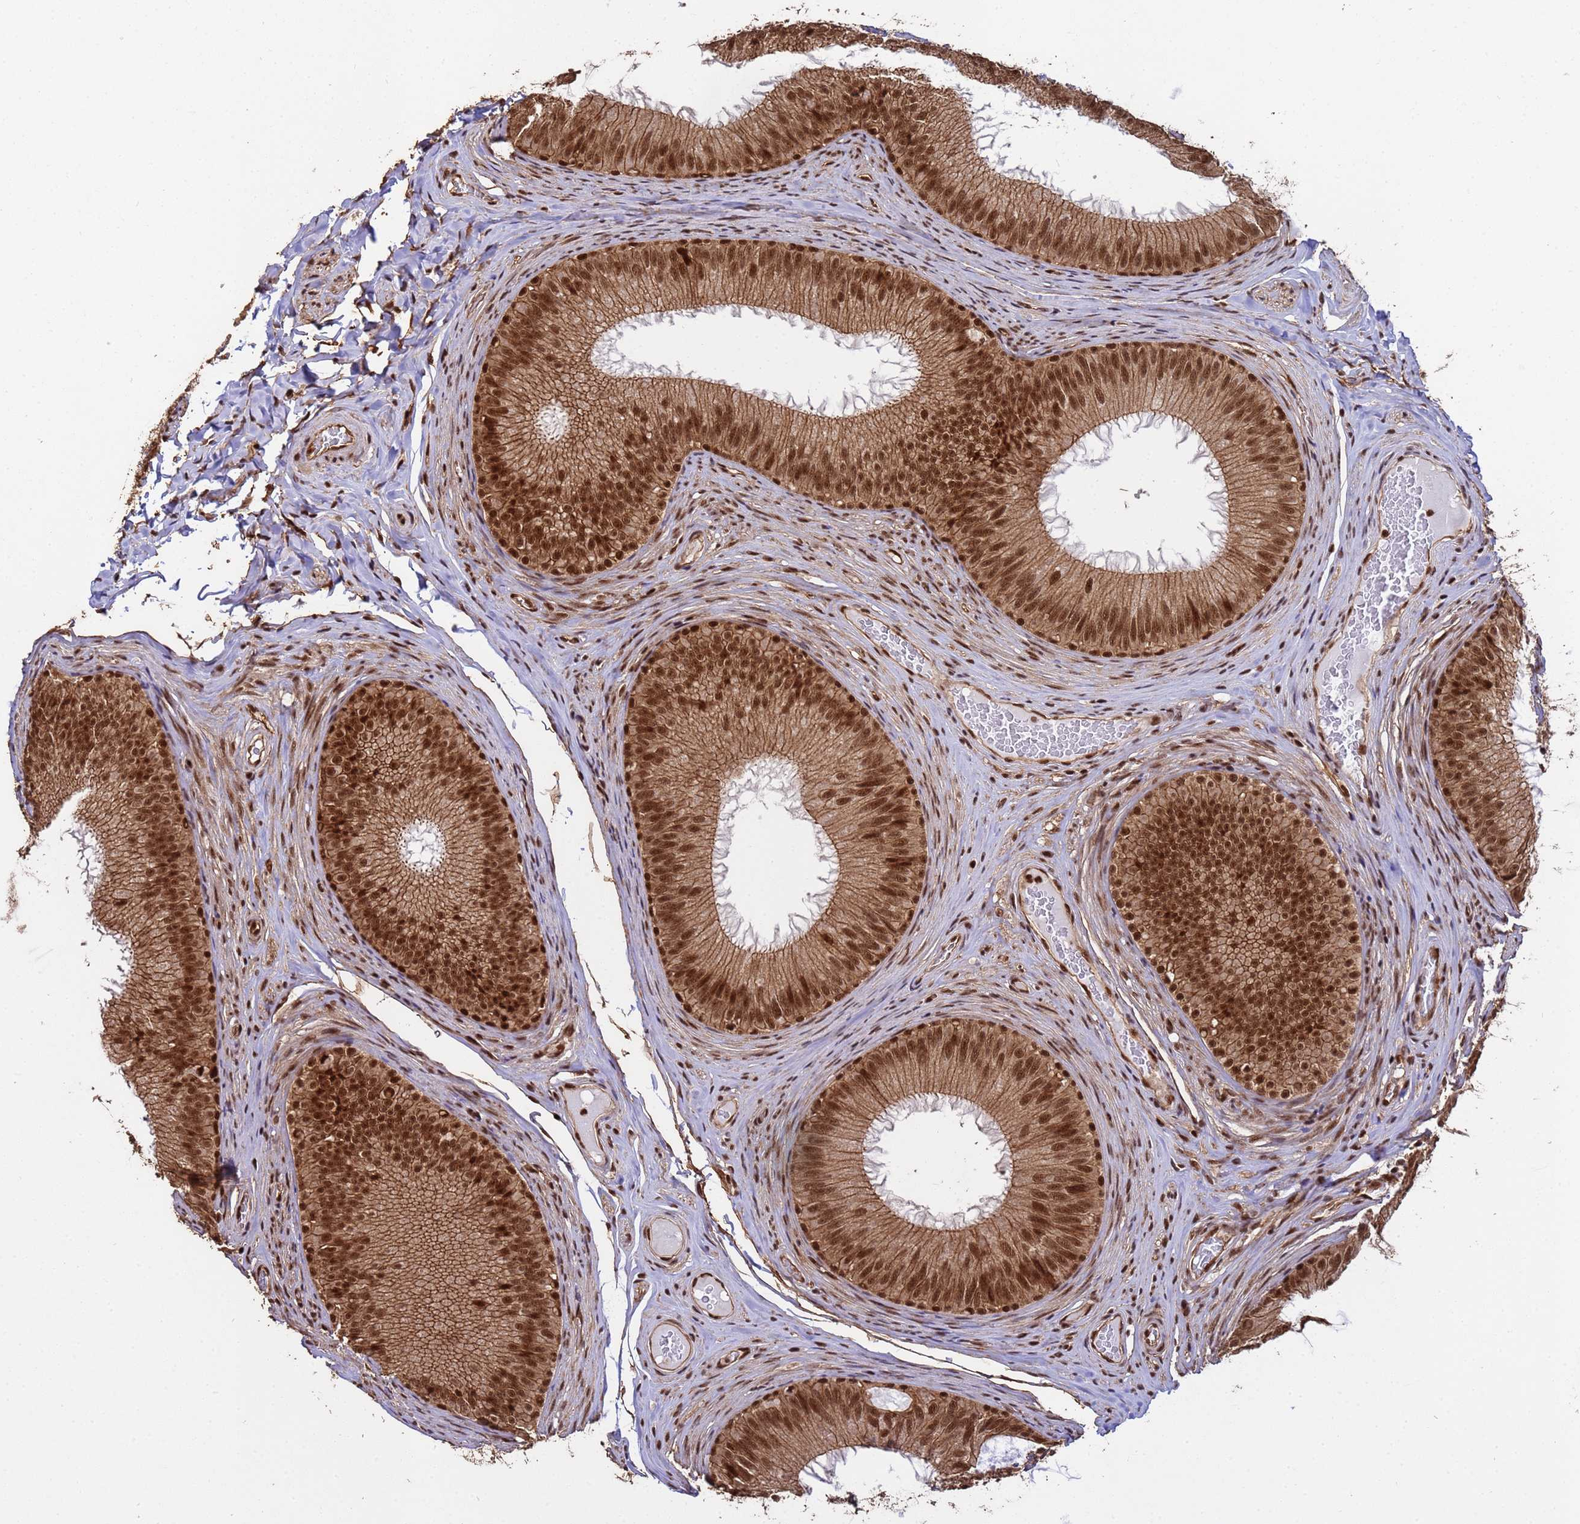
{"staining": {"intensity": "strong", "quantity": ">75%", "location": "cytoplasmic/membranous,nuclear"}, "tissue": "epididymis", "cell_type": "Glandular cells", "image_type": "normal", "snomed": [{"axis": "morphology", "description": "Normal tissue, NOS"}, {"axis": "topography", "description": "Epididymis"}], "caption": "Immunohistochemical staining of benign human epididymis reveals >75% levels of strong cytoplasmic/membranous,nuclear protein expression in about >75% of glandular cells. The protein of interest is stained brown, and the nuclei are stained in blue (DAB IHC with brightfield microscopy, high magnification).", "gene": "SYF2", "patient": {"sex": "male", "age": 34}}